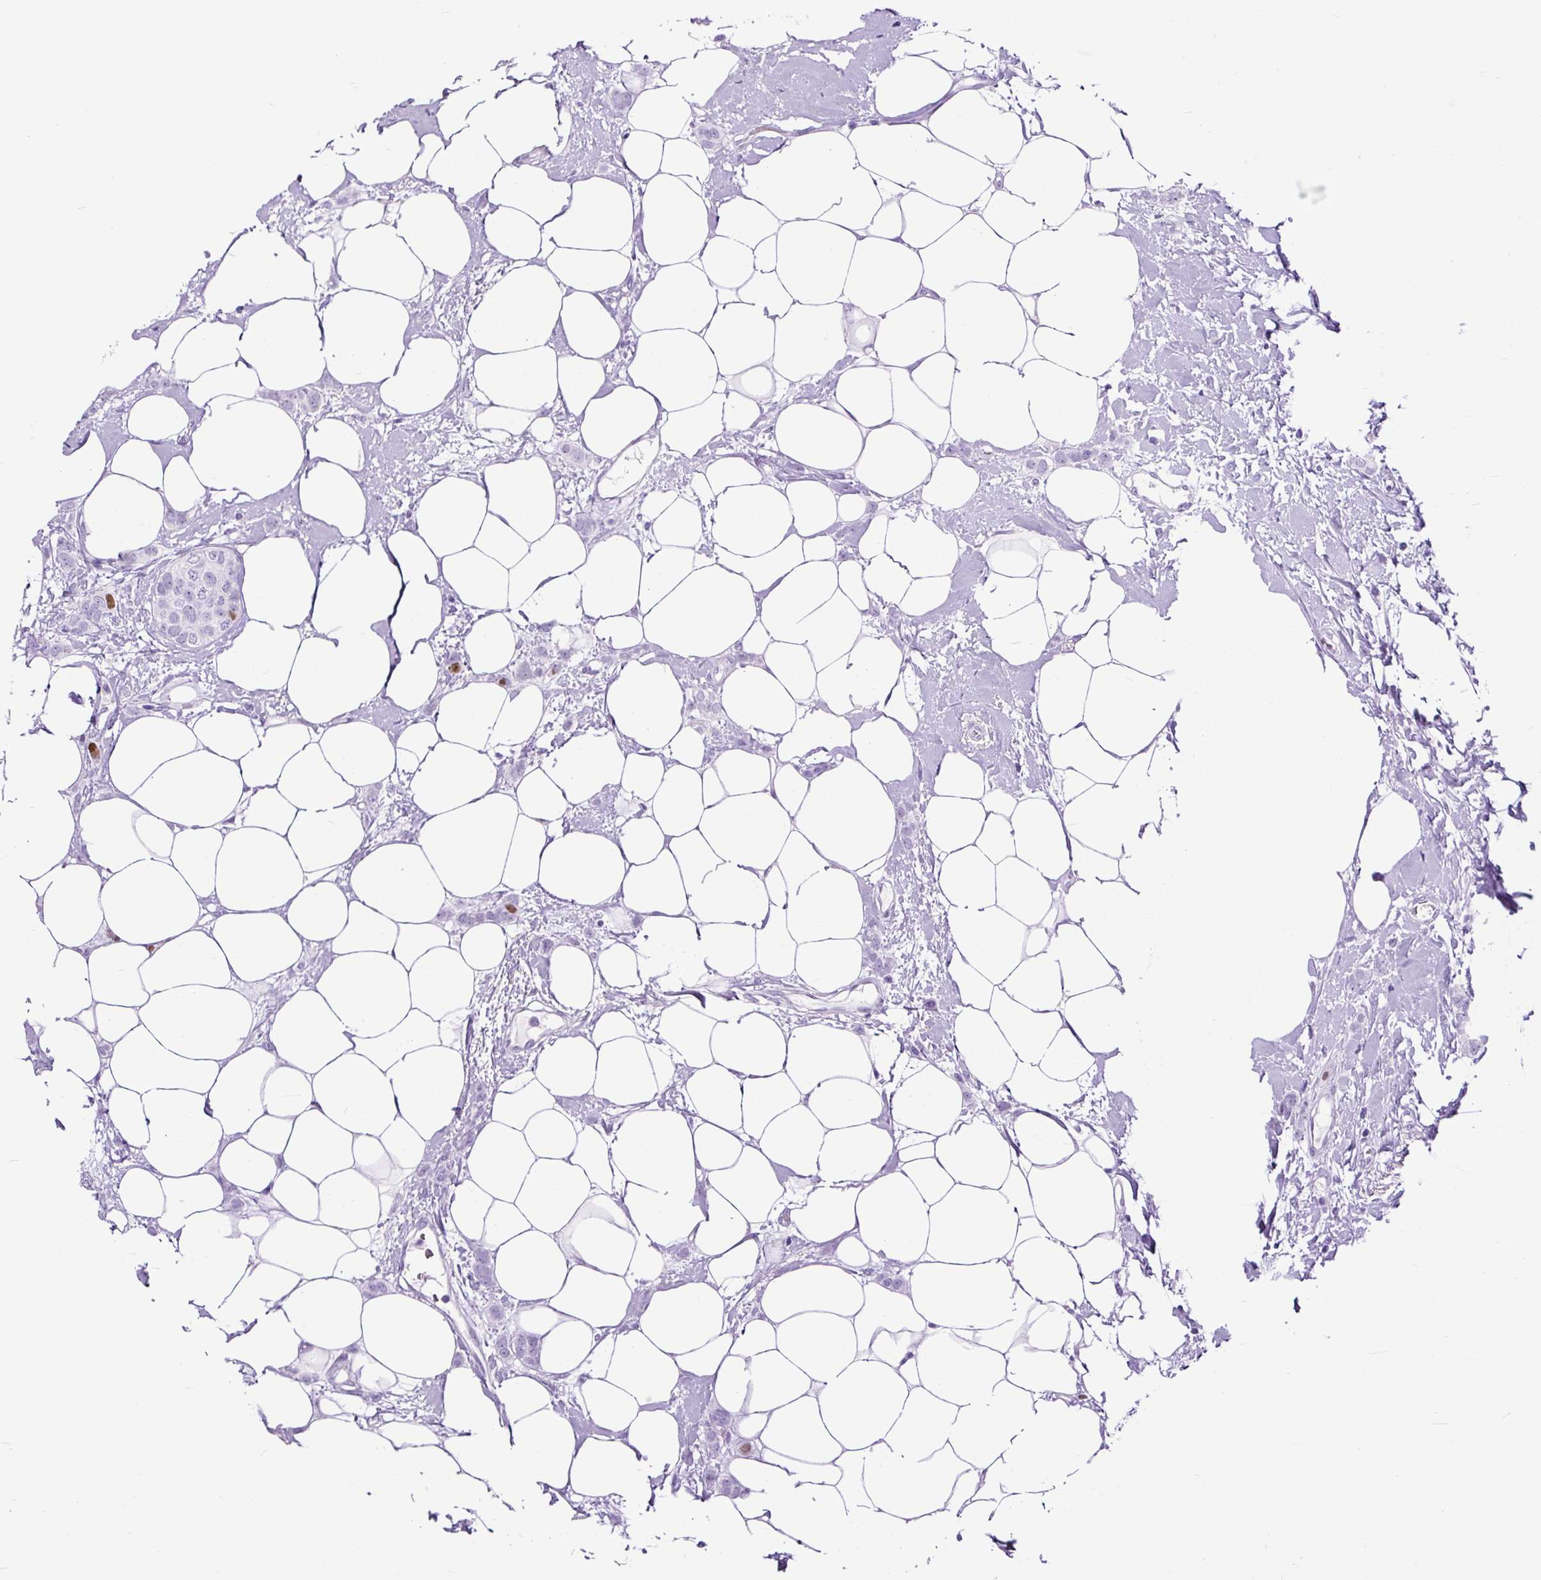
{"staining": {"intensity": "moderate", "quantity": "<25%", "location": "nuclear"}, "tissue": "breast cancer", "cell_type": "Tumor cells", "image_type": "cancer", "snomed": [{"axis": "morphology", "description": "Duct carcinoma"}, {"axis": "topography", "description": "Breast"}], "caption": "Immunohistochemical staining of intraductal carcinoma (breast) shows moderate nuclear protein staining in approximately <25% of tumor cells.", "gene": "RACGAP1", "patient": {"sex": "female", "age": 72}}